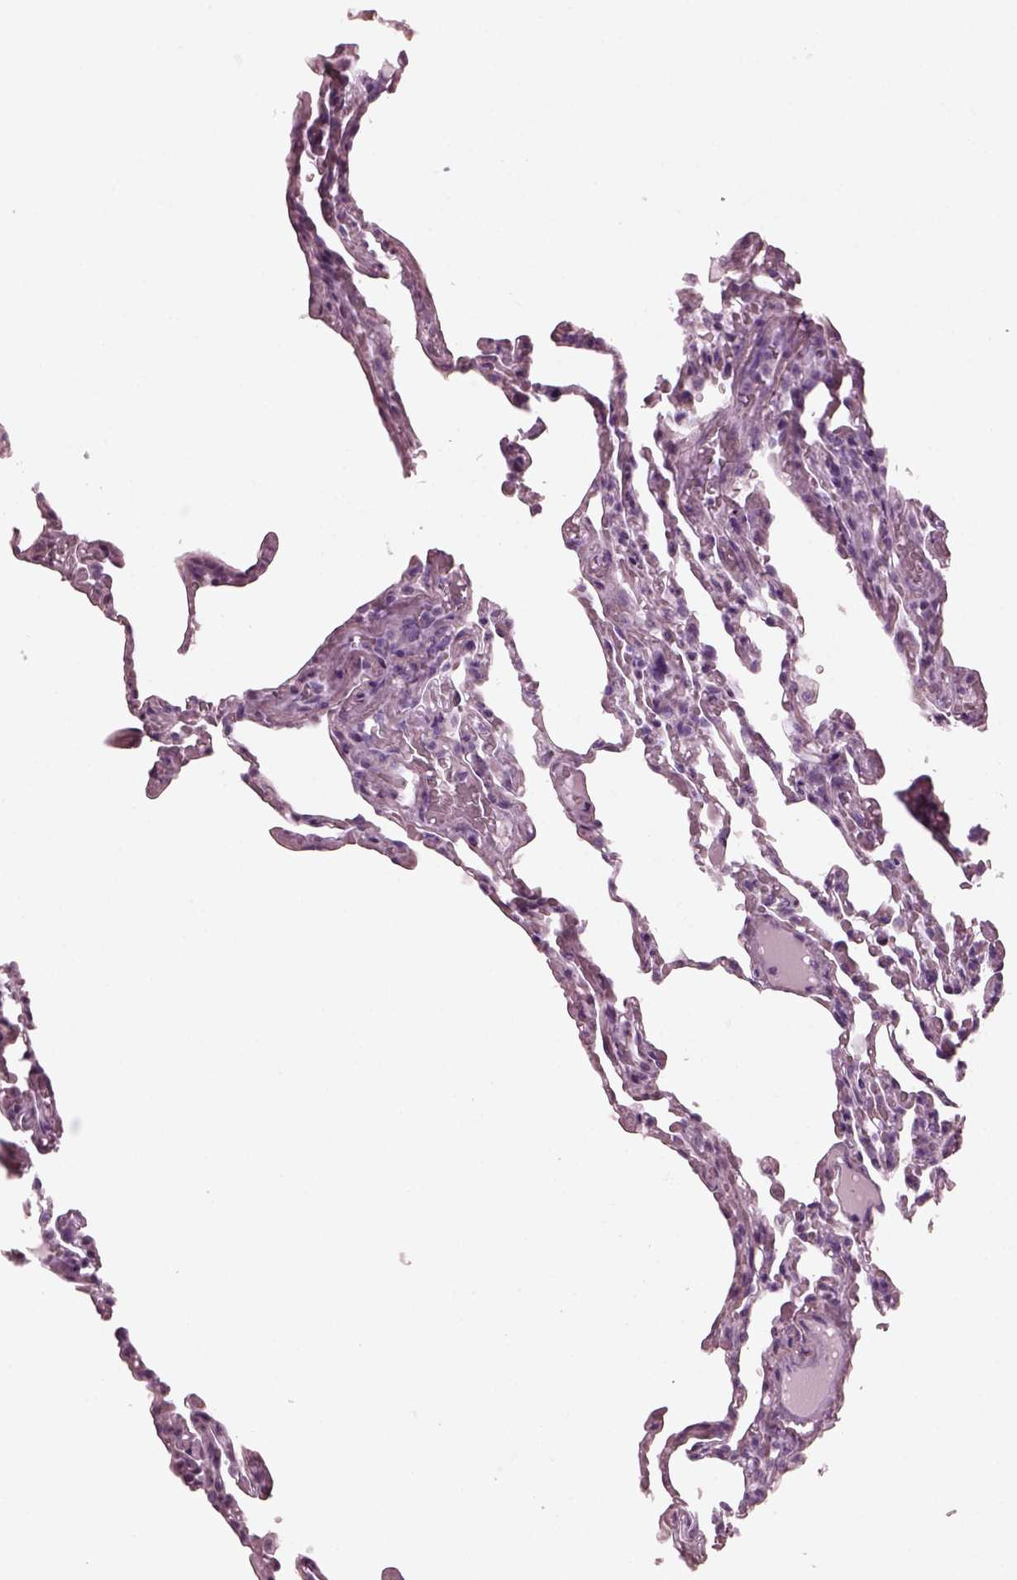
{"staining": {"intensity": "negative", "quantity": "none", "location": "none"}, "tissue": "lung", "cell_type": "Alveolar cells", "image_type": "normal", "snomed": [{"axis": "morphology", "description": "Normal tissue, NOS"}, {"axis": "topography", "description": "Lung"}], "caption": "This is an IHC micrograph of benign lung. There is no positivity in alveolar cells.", "gene": "GRM6", "patient": {"sex": "female", "age": 43}}